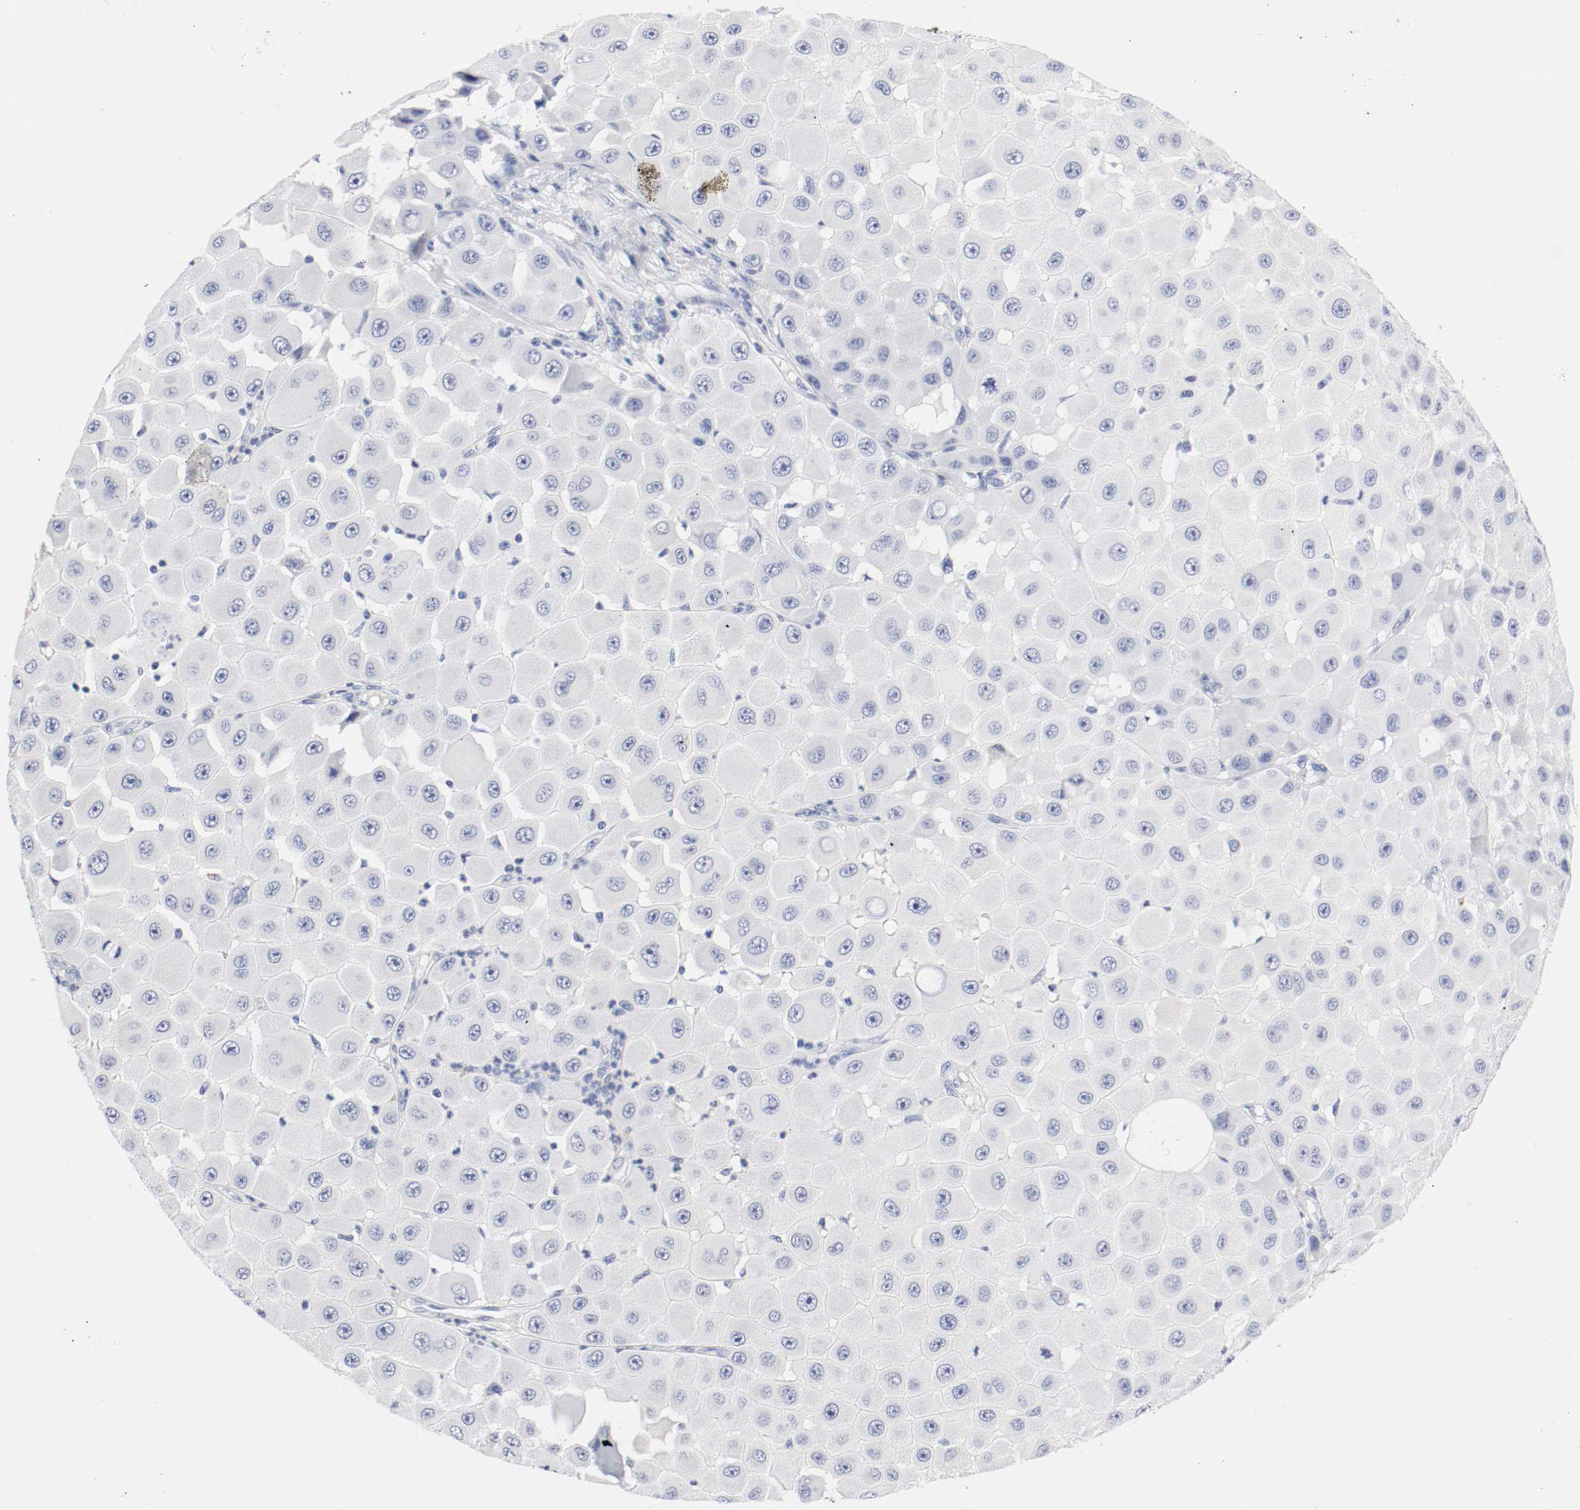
{"staining": {"intensity": "negative", "quantity": "none", "location": "none"}, "tissue": "melanoma", "cell_type": "Tumor cells", "image_type": "cancer", "snomed": [{"axis": "morphology", "description": "Malignant melanoma, NOS"}, {"axis": "topography", "description": "Skin"}], "caption": "Tumor cells are negative for brown protein staining in malignant melanoma.", "gene": "GAD1", "patient": {"sex": "female", "age": 81}}